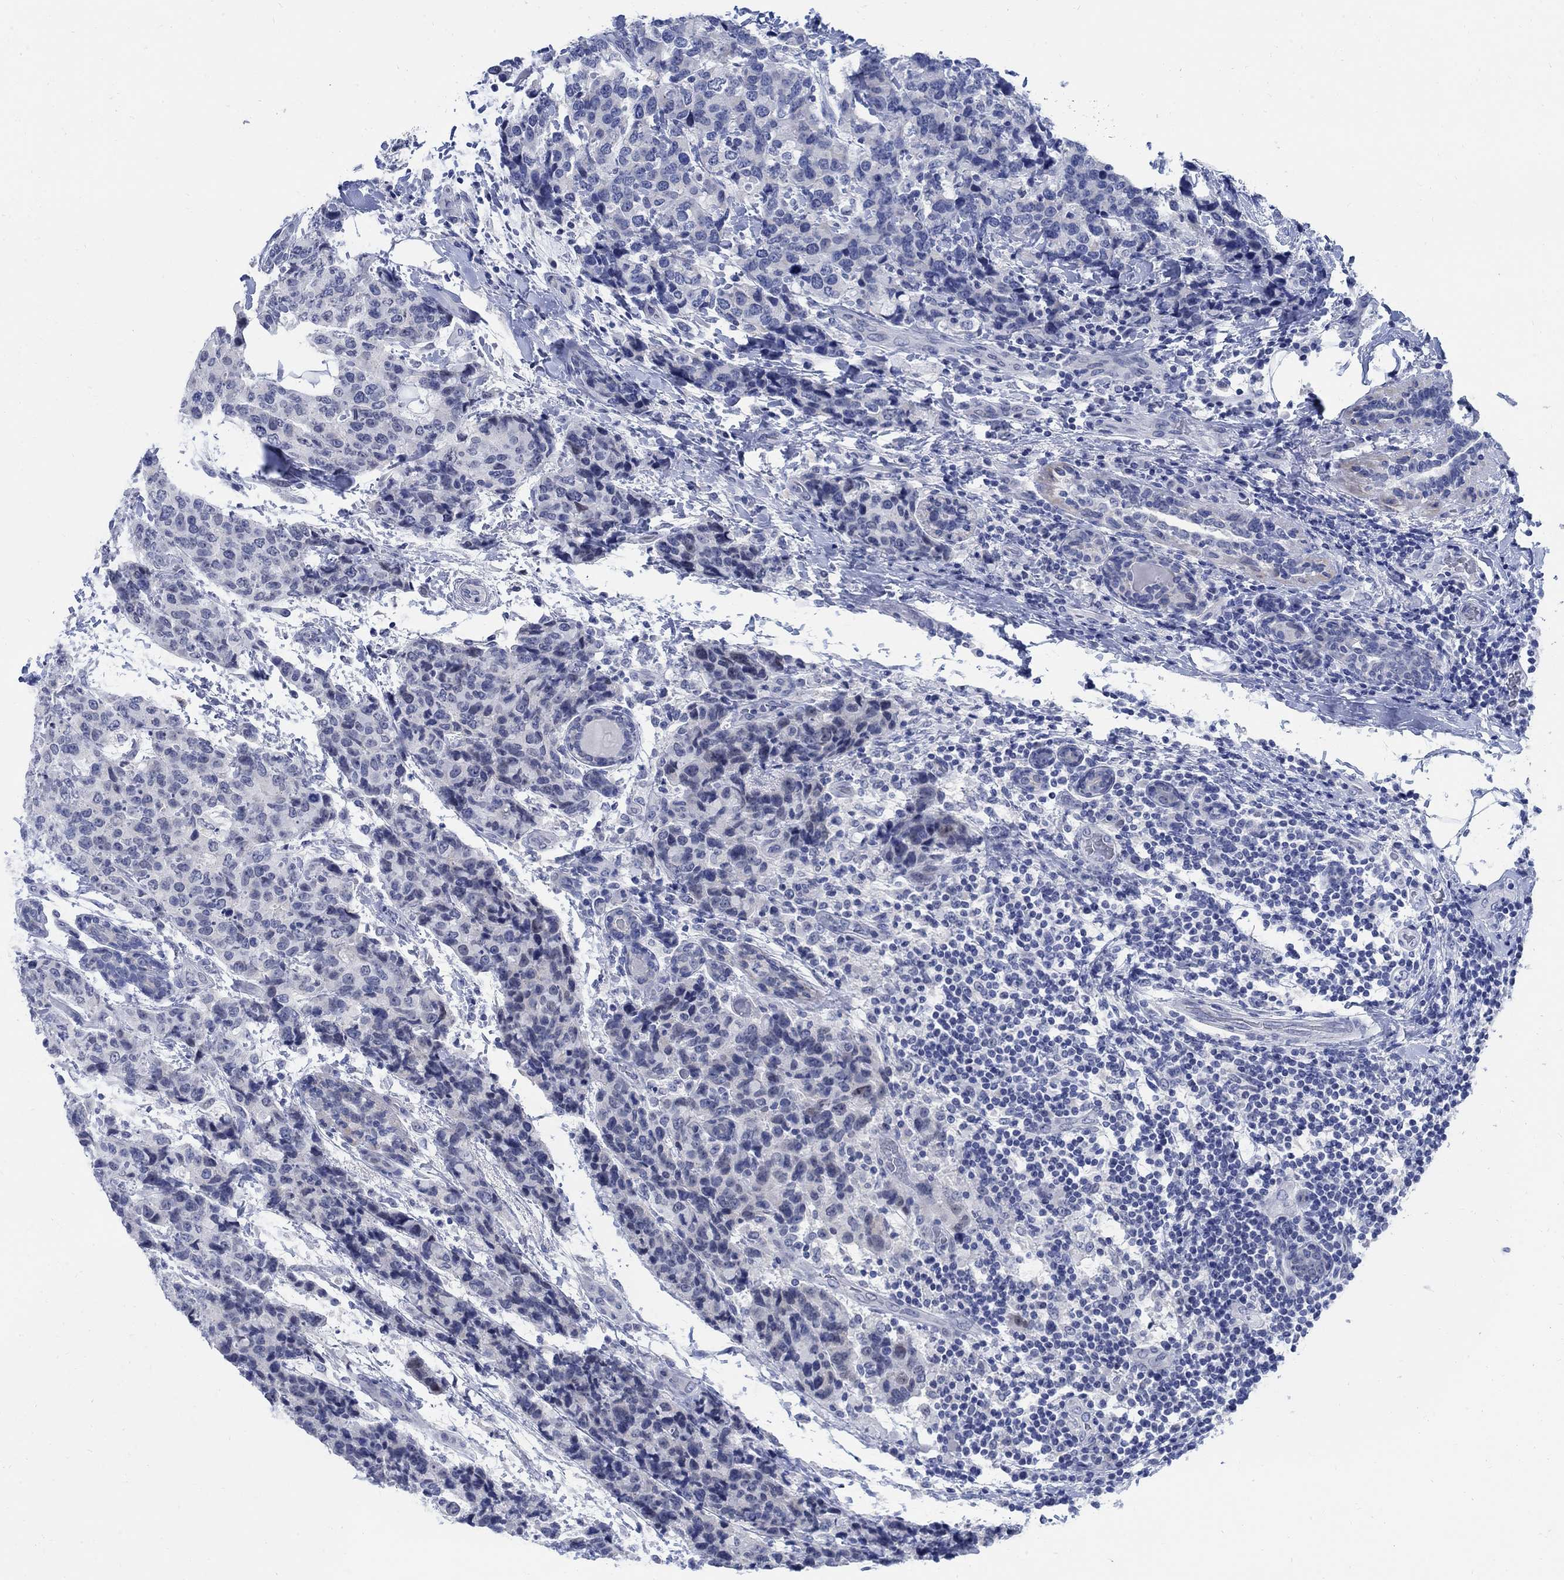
{"staining": {"intensity": "negative", "quantity": "none", "location": "none"}, "tissue": "breast cancer", "cell_type": "Tumor cells", "image_type": "cancer", "snomed": [{"axis": "morphology", "description": "Lobular carcinoma"}, {"axis": "topography", "description": "Breast"}], "caption": "Immunohistochemistry (IHC) of breast cancer (lobular carcinoma) exhibits no staining in tumor cells.", "gene": "CAMK2N1", "patient": {"sex": "female", "age": 59}}